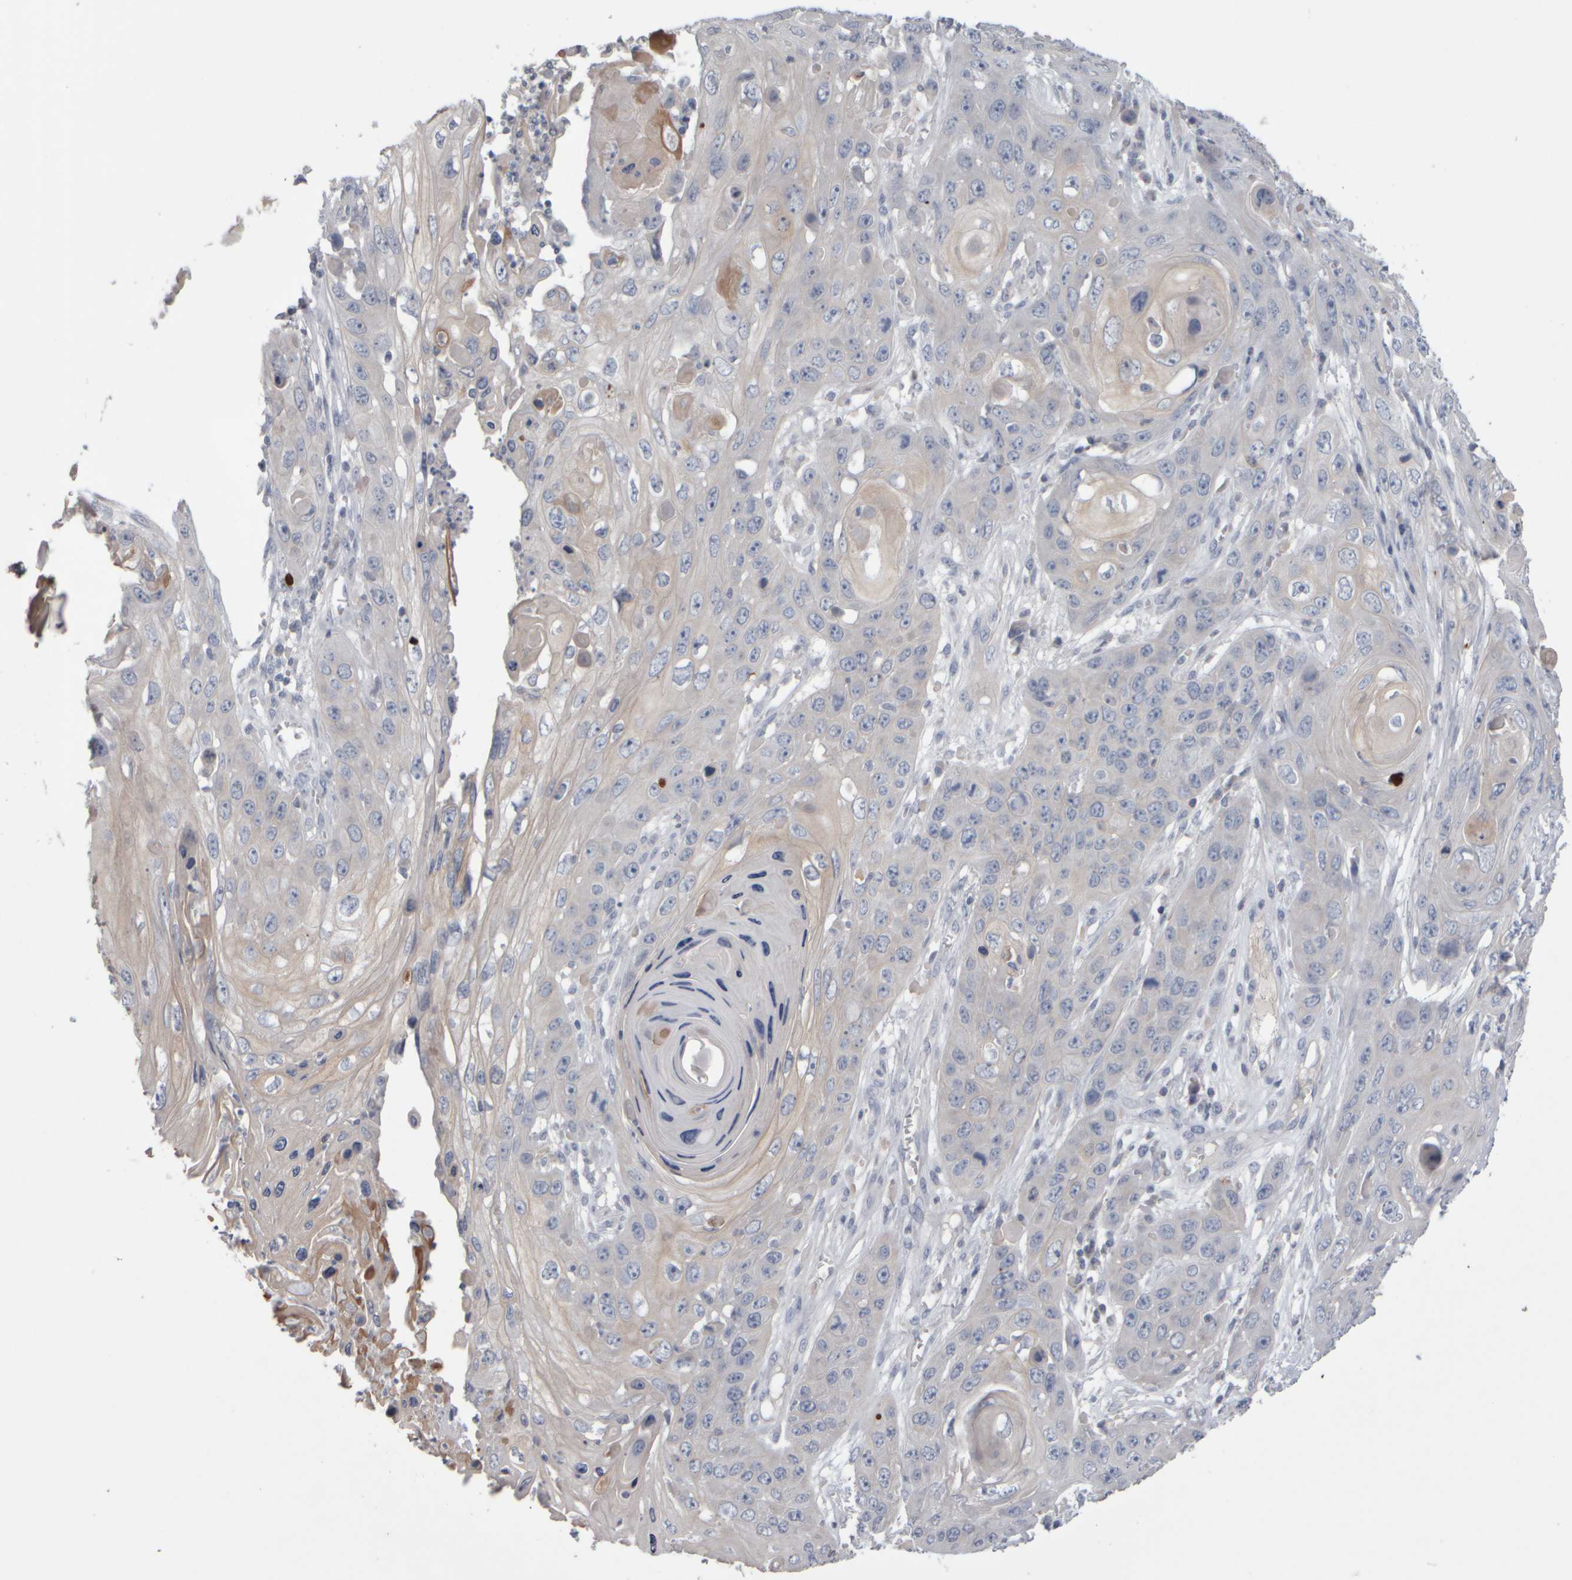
{"staining": {"intensity": "weak", "quantity": "<25%", "location": "cytoplasmic/membranous"}, "tissue": "skin cancer", "cell_type": "Tumor cells", "image_type": "cancer", "snomed": [{"axis": "morphology", "description": "Squamous cell carcinoma, NOS"}, {"axis": "topography", "description": "Skin"}], "caption": "Immunohistochemical staining of human skin squamous cell carcinoma demonstrates no significant positivity in tumor cells.", "gene": "EPHX2", "patient": {"sex": "male", "age": 55}}